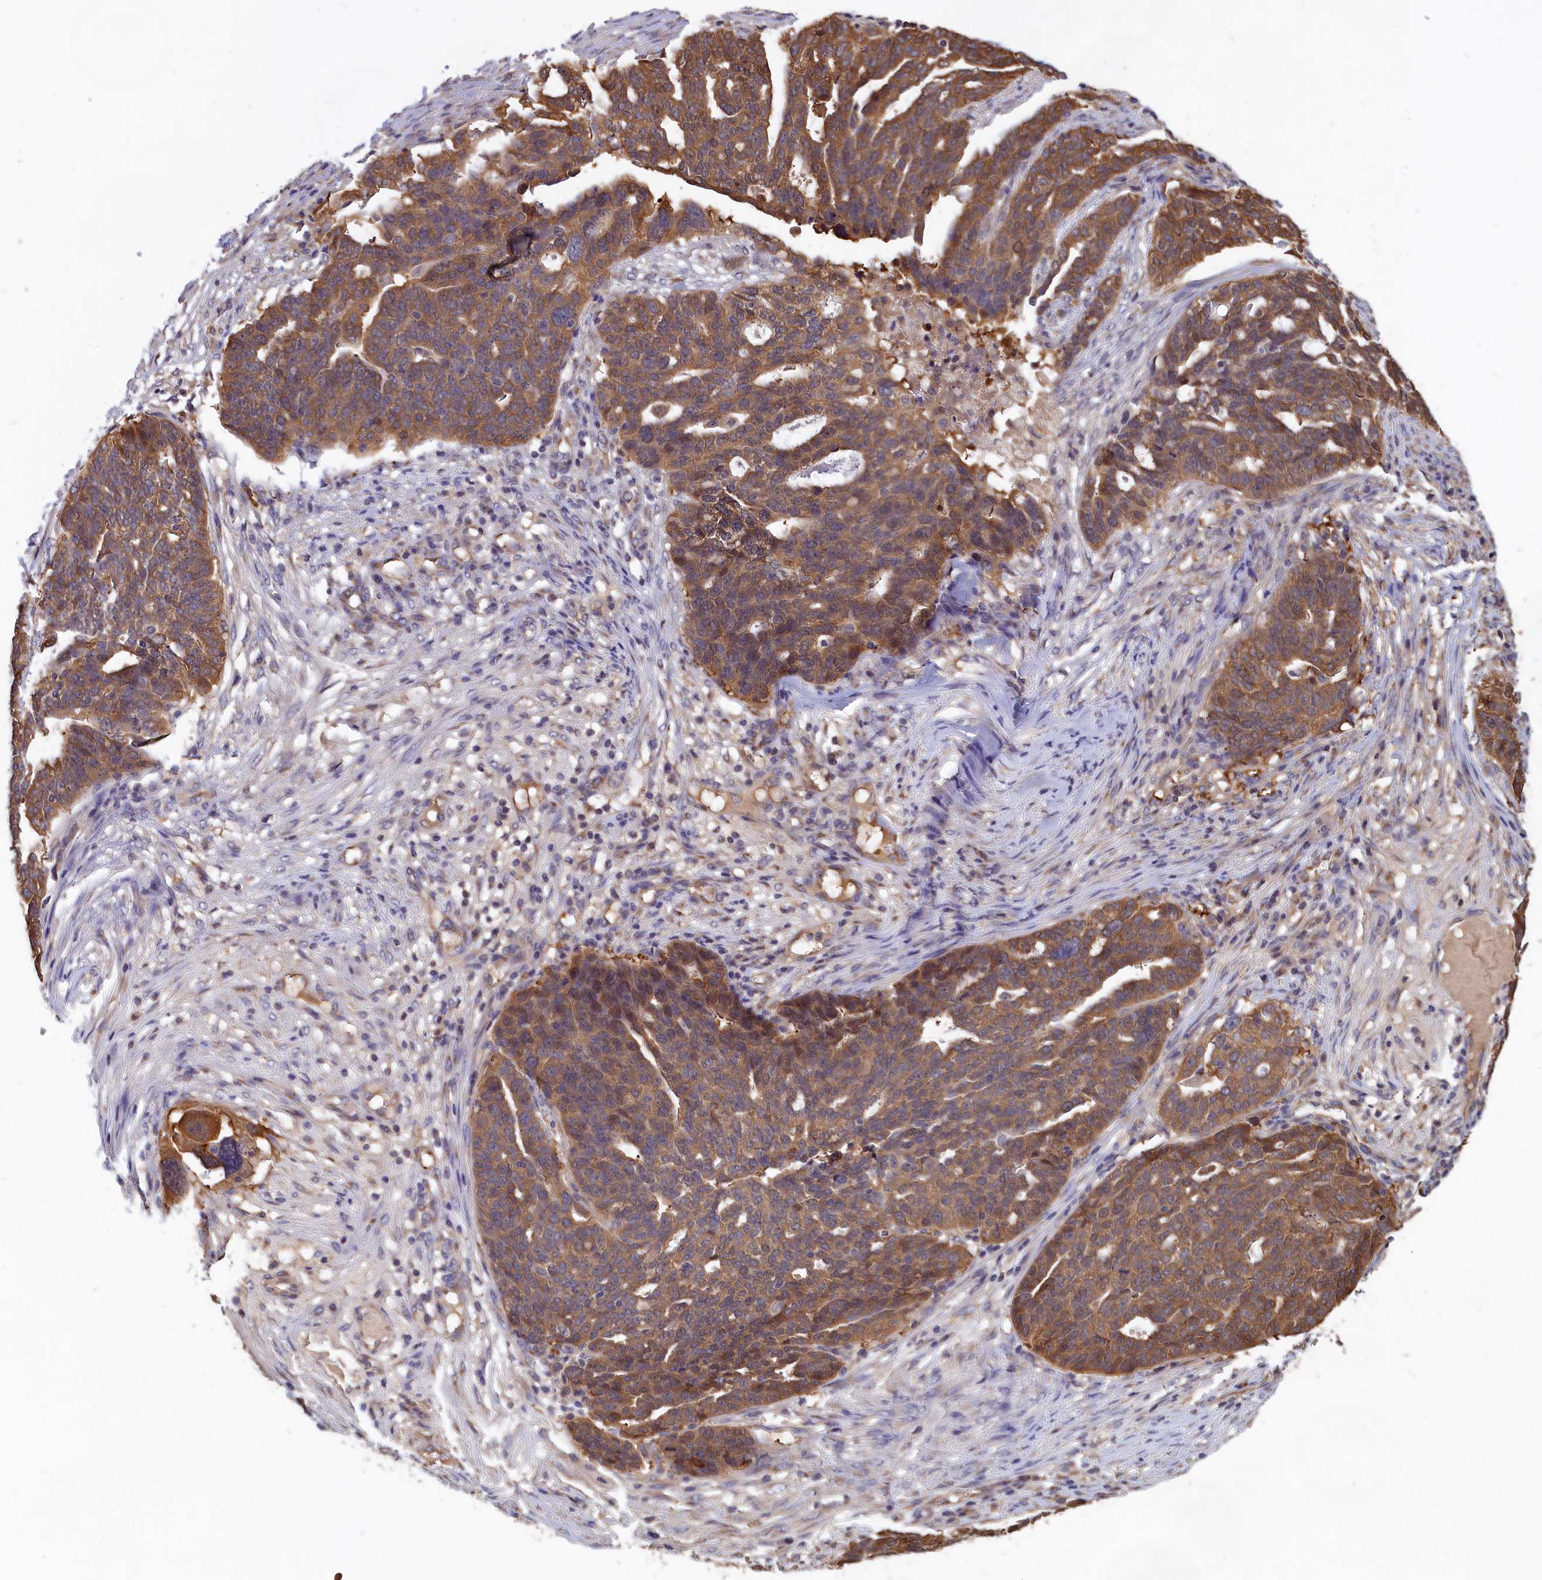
{"staining": {"intensity": "moderate", "quantity": ">75%", "location": "cytoplasmic/membranous"}, "tissue": "ovarian cancer", "cell_type": "Tumor cells", "image_type": "cancer", "snomed": [{"axis": "morphology", "description": "Cystadenocarcinoma, serous, NOS"}, {"axis": "topography", "description": "Ovary"}], "caption": "Tumor cells exhibit moderate cytoplasmic/membranous positivity in approximately >75% of cells in ovarian cancer. Nuclei are stained in blue.", "gene": "ABCC8", "patient": {"sex": "female", "age": 59}}